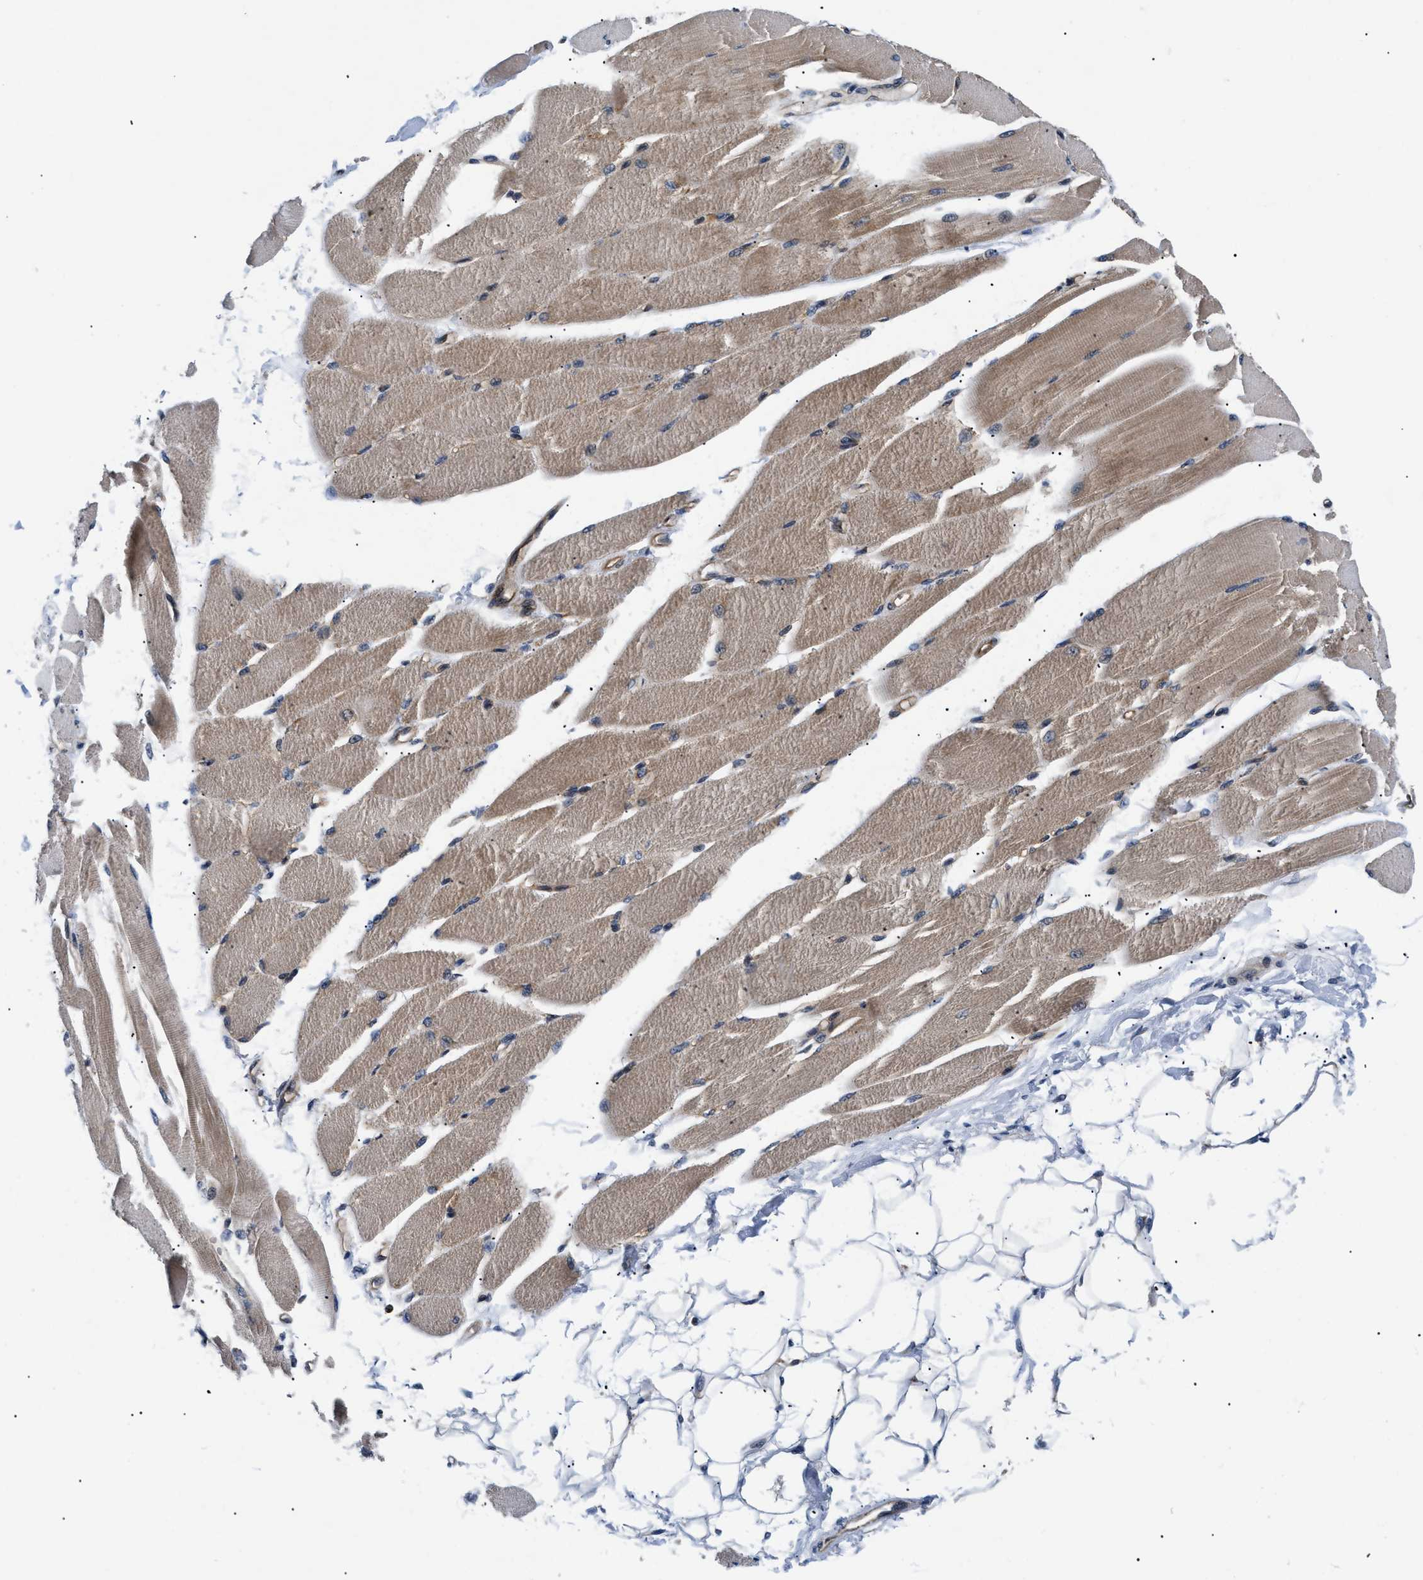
{"staining": {"intensity": "moderate", "quantity": "25%-75%", "location": "cytoplasmic/membranous"}, "tissue": "skeletal muscle", "cell_type": "Myocytes", "image_type": "normal", "snomed": [{"axis": "morphology", "description": "Normal tissue, NOS"}, {"axis": "topography", "description": "Skeletal muscle"}, {"axis": "topography", "description": "Peripheral nerve tissue"}], "caption": "IHC micrograph of unremarkable skeletal muscle stained for a protein (brown), which demonstrates medium levels of moderate cytoplasmic/membranous expression in approximately 25%-75% of myocytes.", "gene": "HMGCR", "patient": {"sex": "female", "age": 84}}